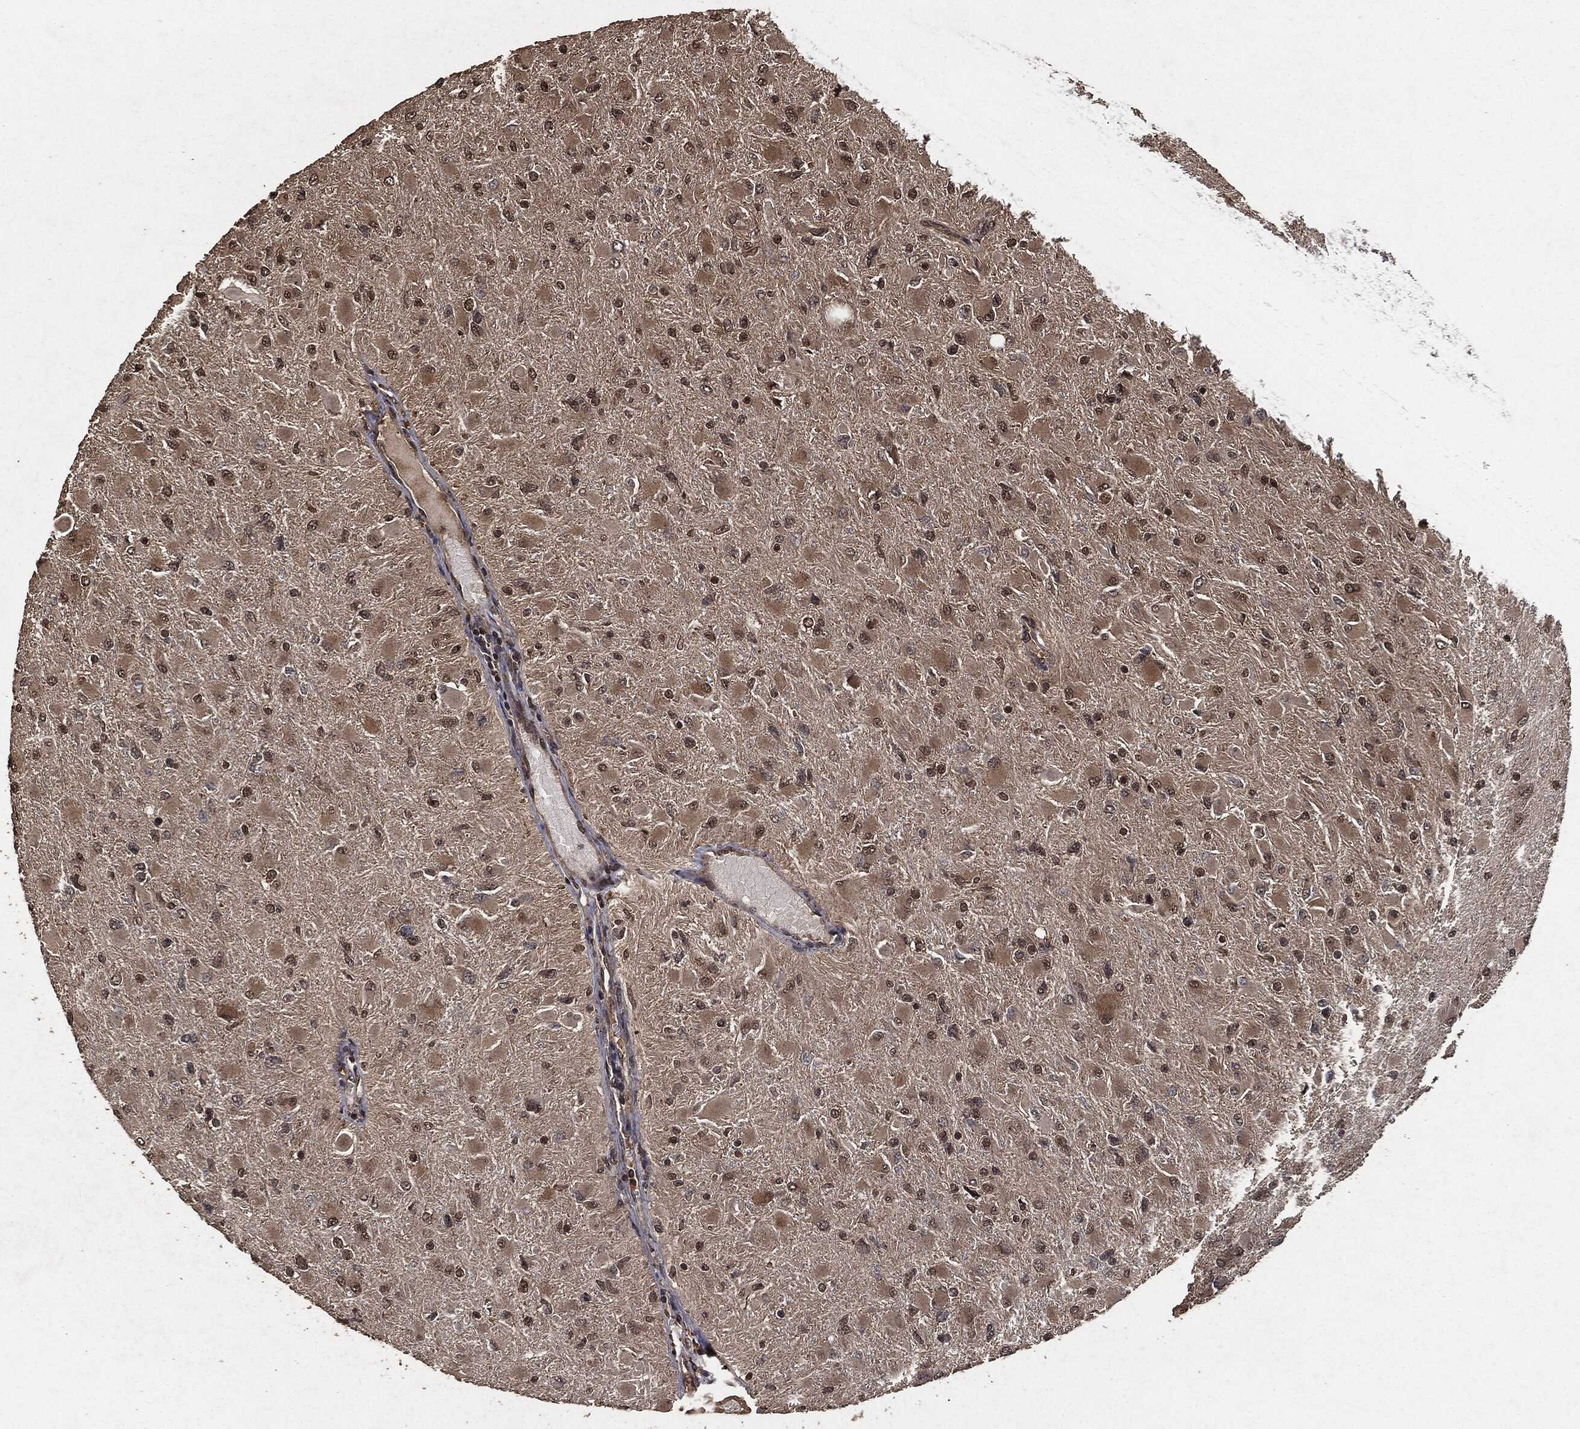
{"staining": {"intensity": "moderate", "quantity": ">75%", "location": "cytoplasmic/membranous"}, "tissue": "glioma", "cell_type": "Tumor cells", "image_type": "cancer", "snomed": [{"axis": "morphology", "description": "Glioma, malignant, High grade"}, {"axis": "topography", "description": "Cerebral cortex"}], "caption": "A high-resolution image shows immunohistochemistry staining of malignant glioma (high-grade), which exhibits moderate cytoplasmic/membranous staining in about >75% of tumor cells.", "gene": "AKT1S1", "patient": {"sex": "female", "age": 36}}